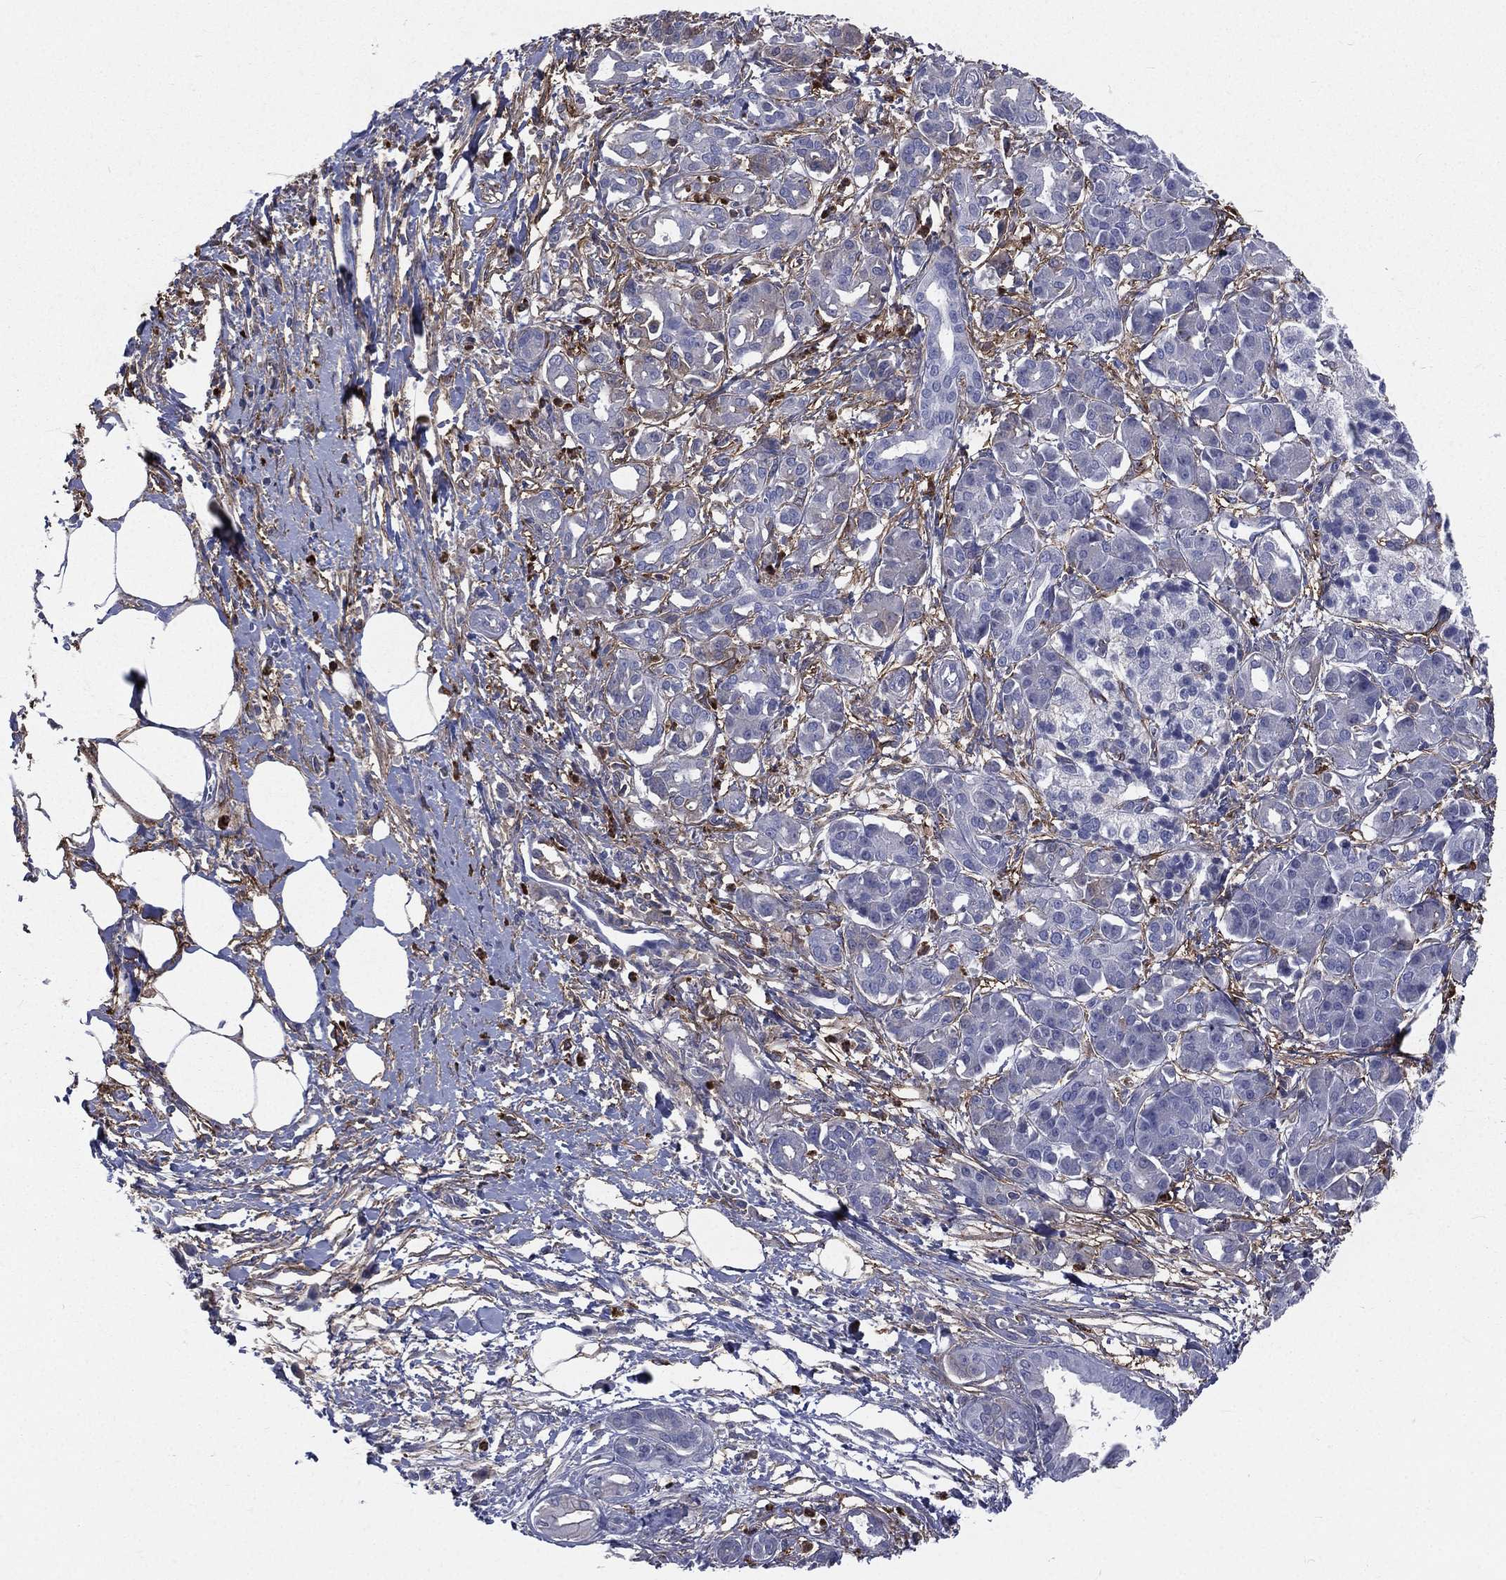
{"staining": {"intensity": "negative", "quantity": "none", "location": "none"}, "tissue": "pancreatic cancer", "cell_type": "Tumor cells", "image_type": "cancer", "snomed": [{"axis": "morphology", "description": "Adenocarcinoma, NOS"}, {"axis": "topography", "description": "Pancreas"}], "caption": "This is an IHC photomicrograph of adenocarcinoma (pancreatic). There is no staining in tumor cells.", "gene": "BASP1", "patient": {"sex": "male", "age": 72}}